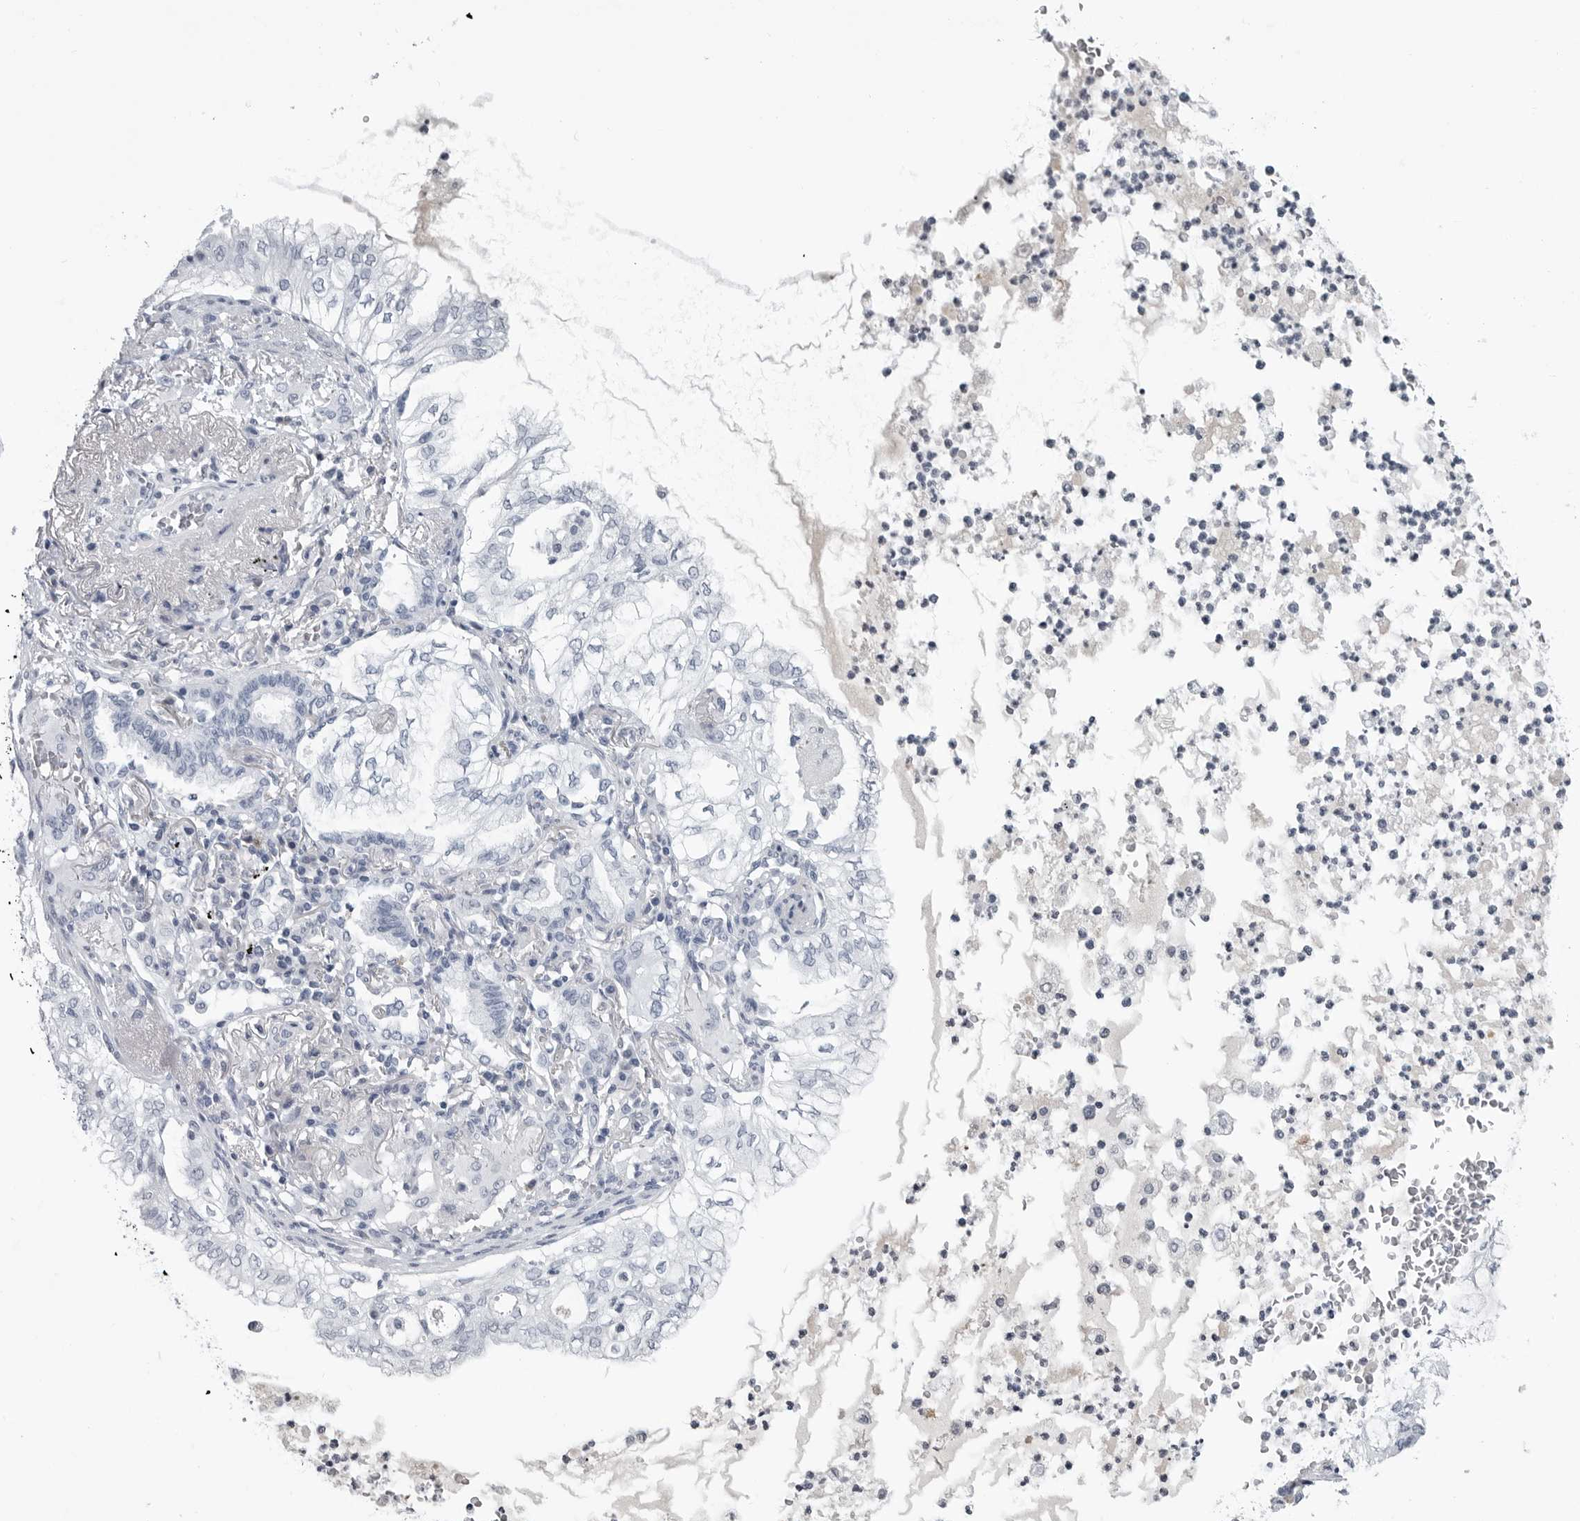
{"staining": {"intensity": "negative", "quantity": "none", "location": "none"}, "tissue": "lung cancer", "cell_type": "Tumor cells", "image_type": "cancer", "snomed": [{"axis": "morphology", "description": "Adenocarcinoma, NOS"}, {"axis": "topography", "description": "Lung"}], "caption": "A micrograph of human lung cancer (adenocarcinoma) is negative for staining in tumor cells.", "gene": "AMPD1", "patient": {"sex": "female", "age": 70}}